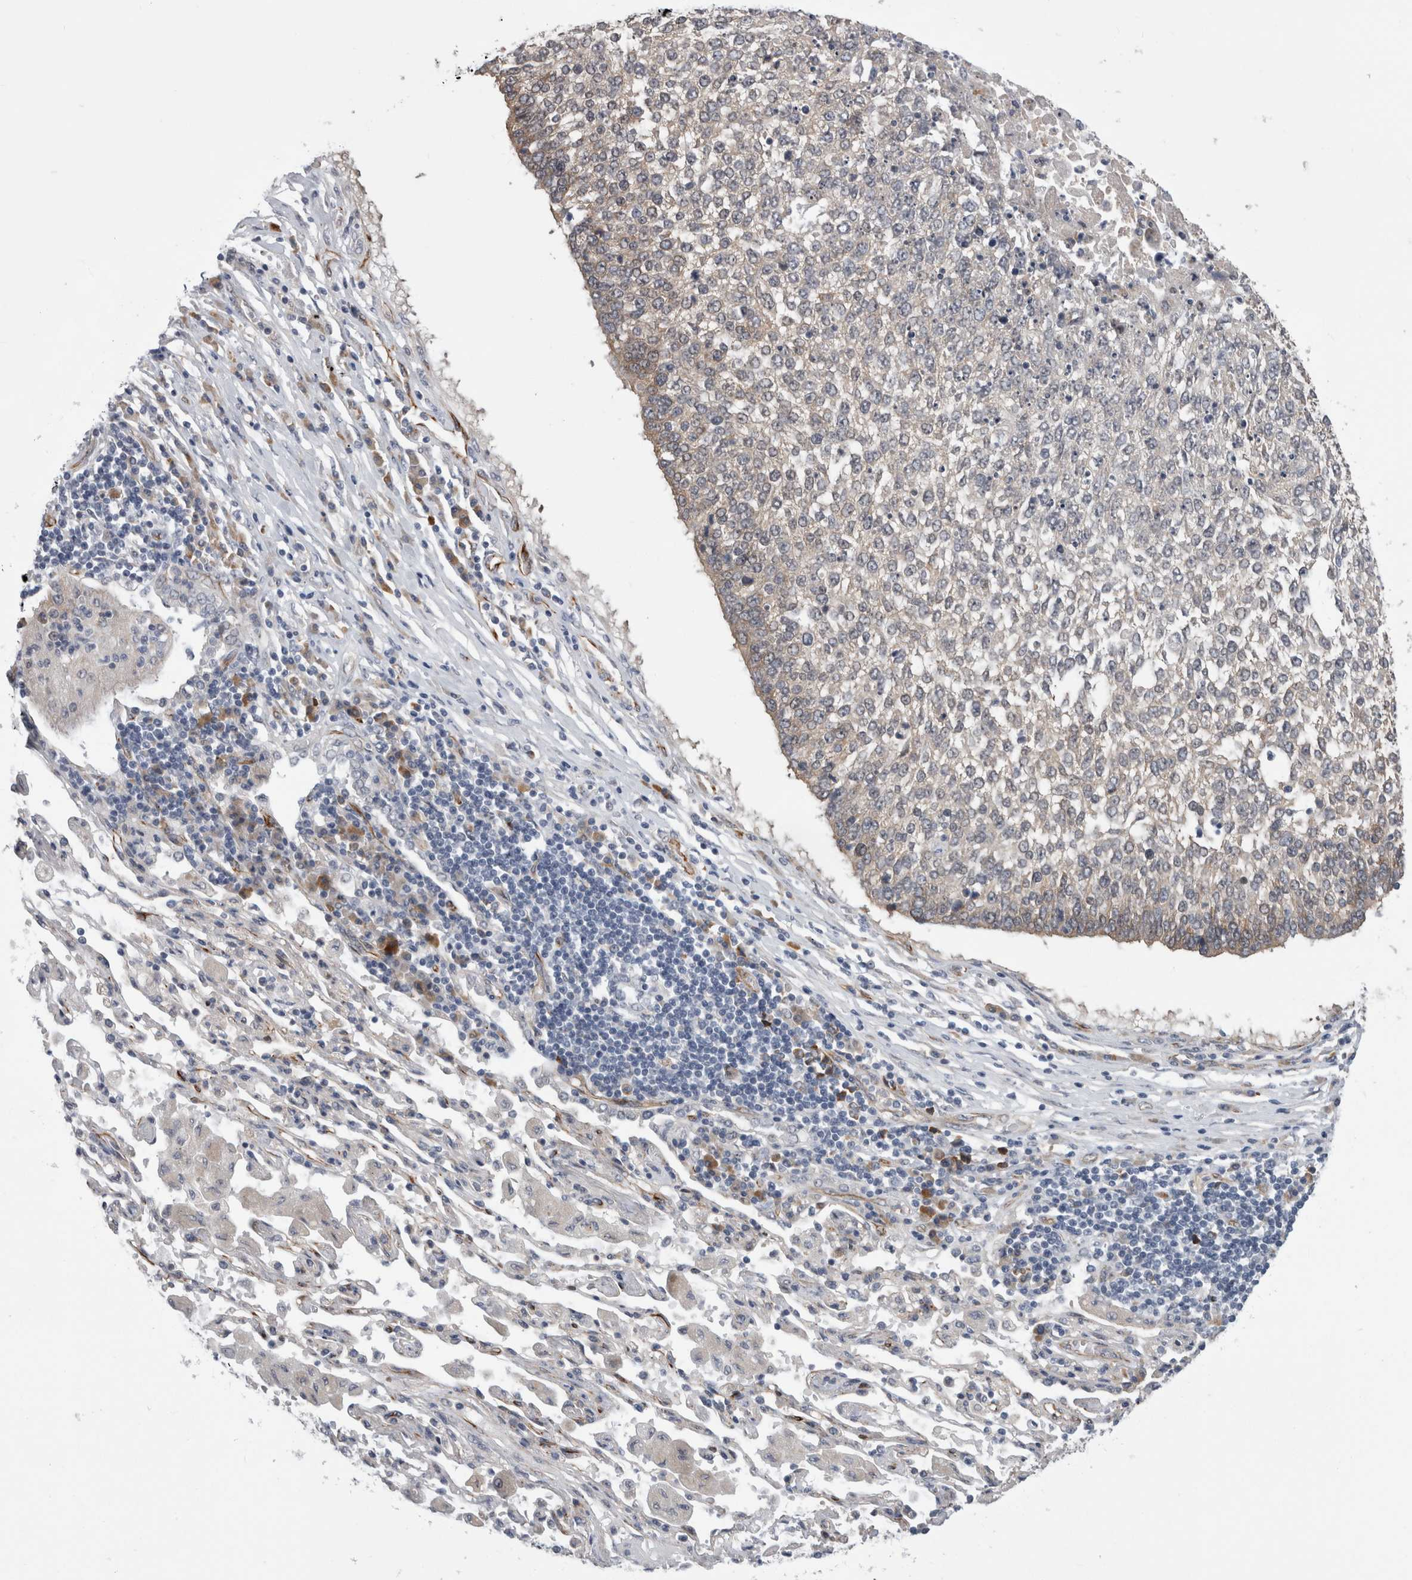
{"staining": {"intensity": "negative", "quantity": "none", "location": "none"}, "tissue": "lung cancer", "cell_type": "Tumor cells", "image_type": "cancer", "snomed": [{"axis": "morphology", "description": "Normal tissue, NOS"}, {"axis": "morphology", "description": "Squamous cell carcinoma, NOS"}, {"axis": "topography", "description": "Cartilage tissue"}, {"axis": "topography", "description": "Bronchus"}, {"axis": "topography", "description": "Lung"}, {"axis": "topography", "description": "Peripheral nerve tissue"}], "caption": "The IHC micrograph has no significant expression in tumor cells of lung cancer tissue. The staining was performed using DAB to visualize the protein expression in brown, while the nuclei were stained in blue with hematoxylin (Magnification: 20x).", "gene": "FAM83H", "patient": {"sex": "female", "age": 49}}